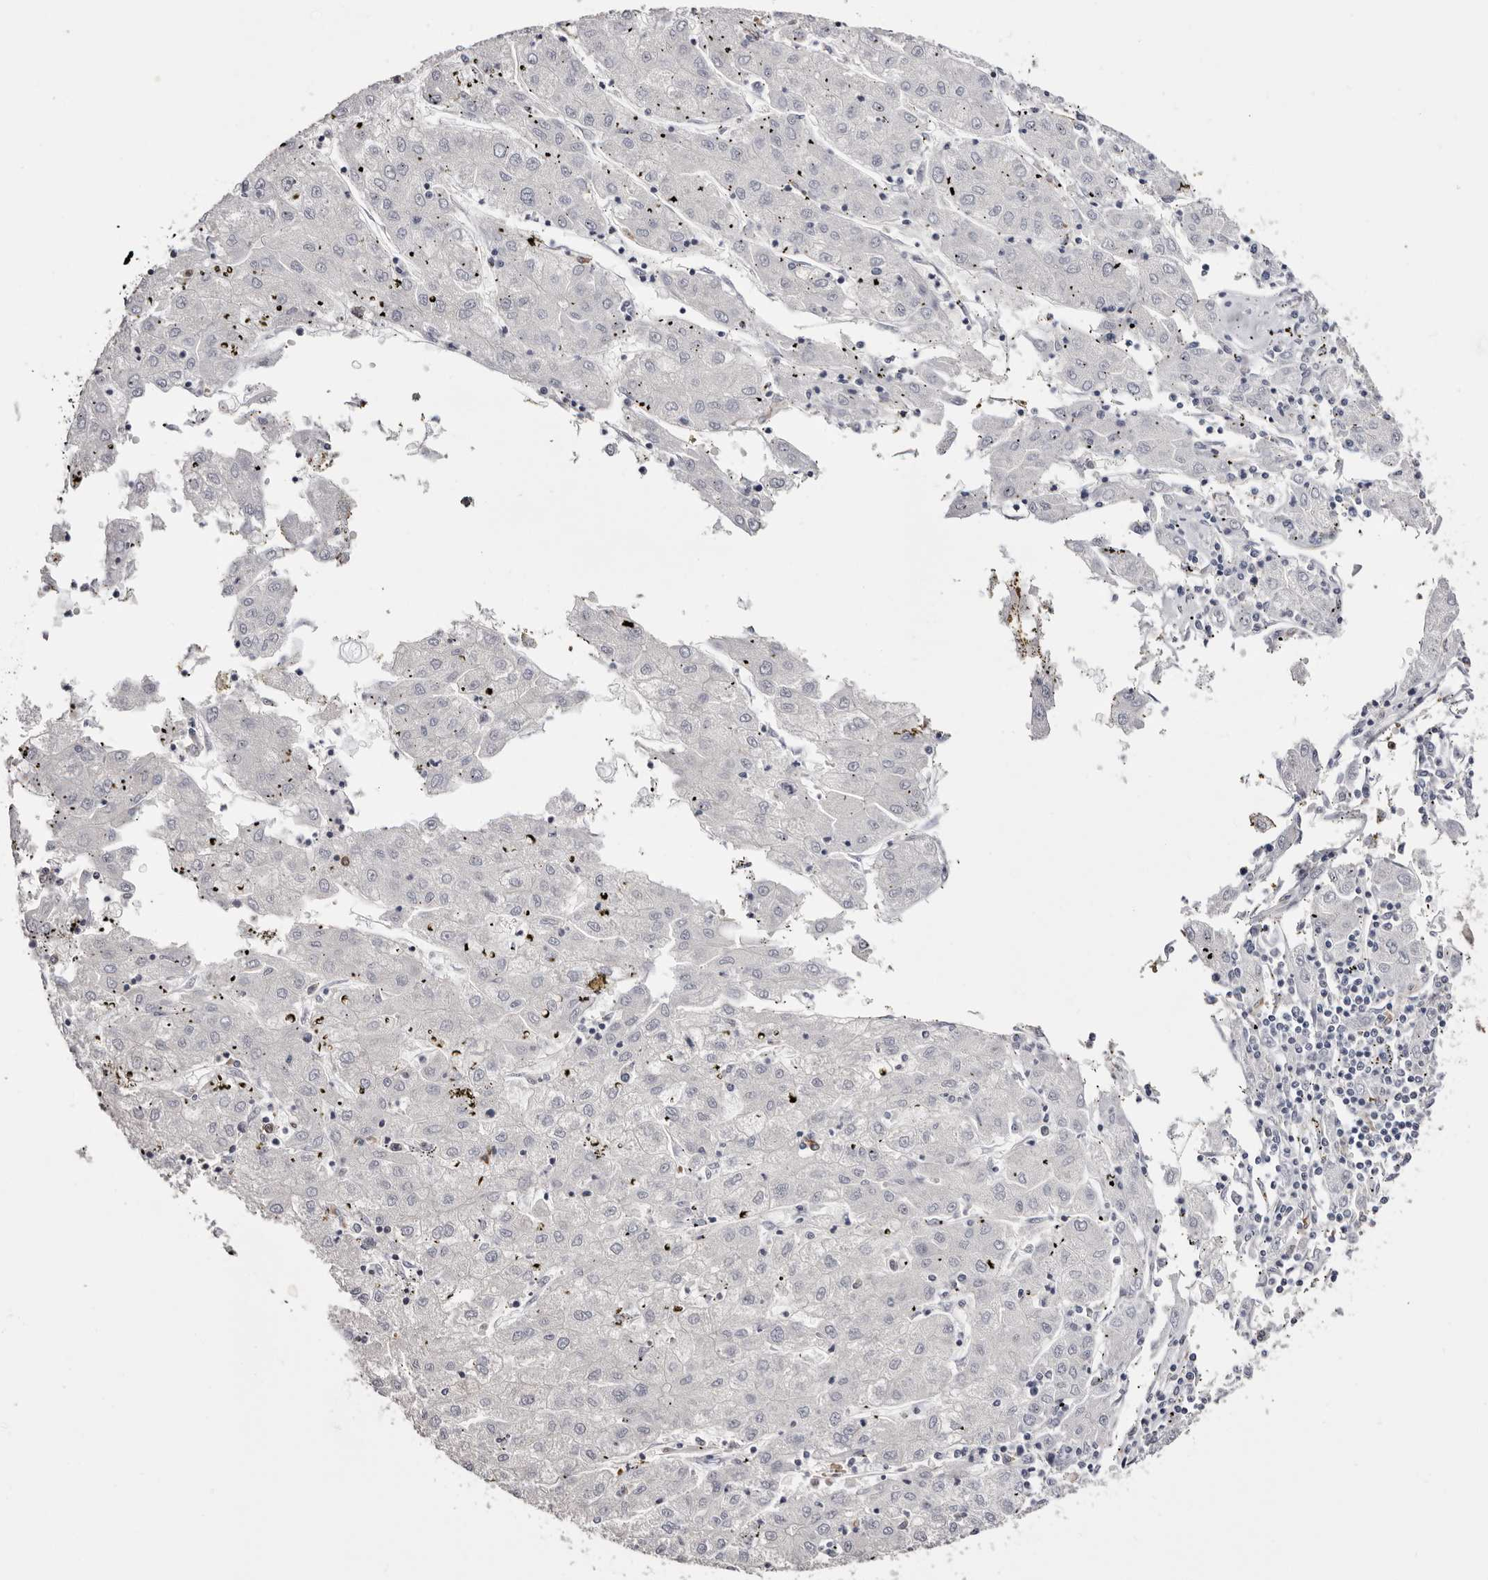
{"staining": {"intensity": "negative", "quantity": "none", "location": "none"}, "tissue": "liver cancer", "cell_type": "Tumor cells", "image_type": "cancer", "snomed": [{"axis": "morphology", "description": "Carcinoma, Hepatocellular, NOS"}, {"axis": "topography", "description": "Liver"}], "caption": "The photomicrograph reveals no significant positivity in tumor cells of liver hepatocellular carcinoma.", "gene": "TNNI1", "patient": {"sex": "male", "age": 72}}